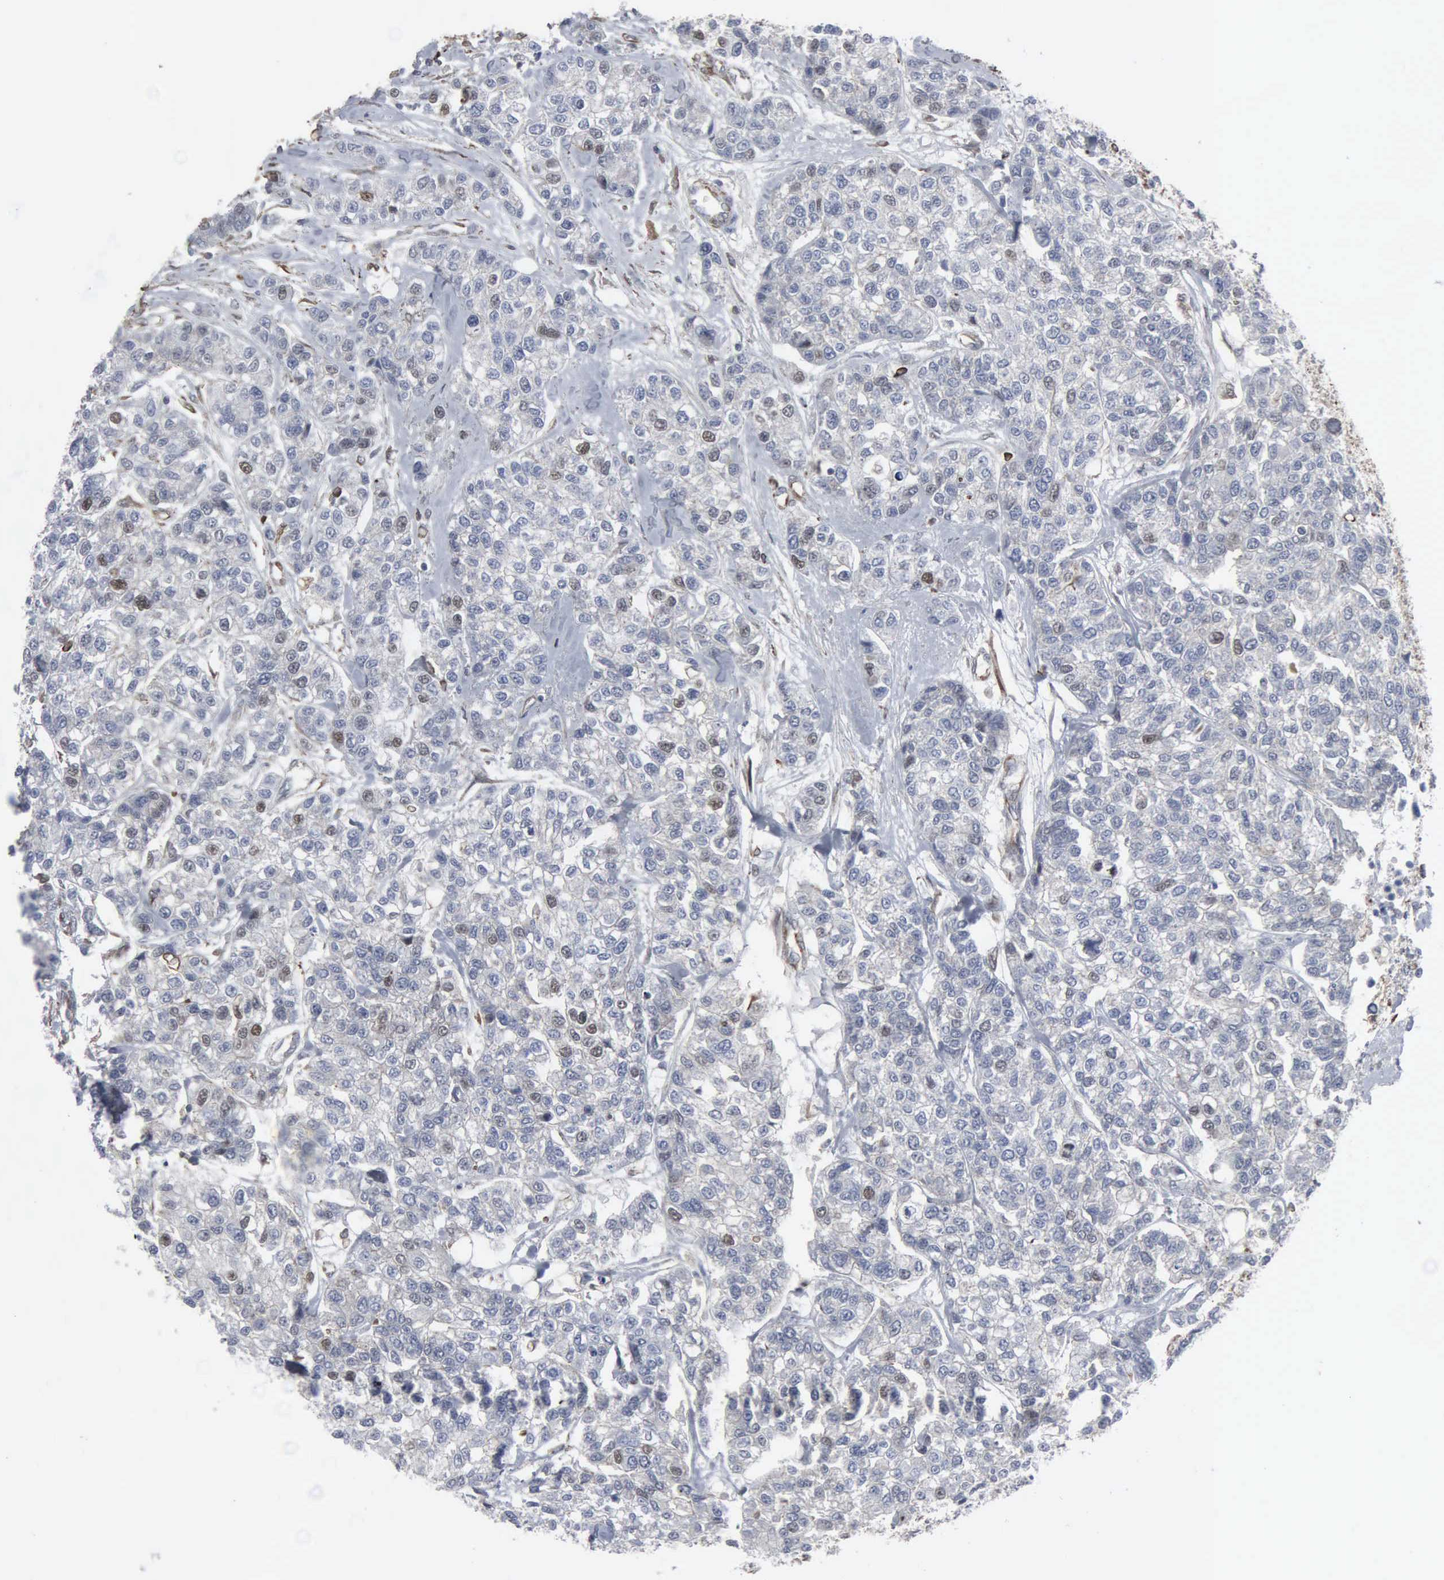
{"staining": {"intensity": "weak", "quantity": "<25%", "location": "nuclear"}, "tissue": "breast cancer", "cell_type": "Tumor cells", "image_type": "cancer", "snomed": [{"axis": "morphology", "description": "Duct carcinoma"}, {"axis": "topography", "description": "Breast"}], "caption": "Tumor cells are negative for protein expression in human intraductal carcinoma (breast).", "gene": "CCNE1", "patient": {"sex": "female", "age": 51}}